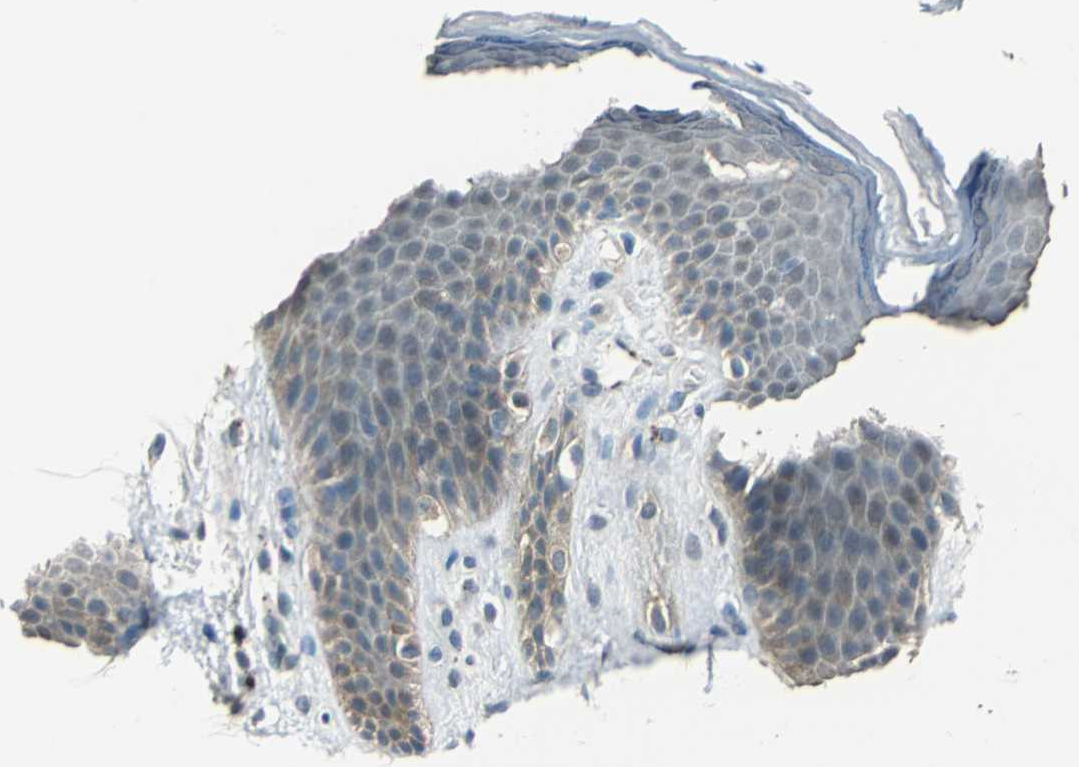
{"staining": {"intensity": "weak", "quantity": ">75%", "location": "cytoplasmic/membranous"}, "tissue": "skin", "cell_type": "Epidermal cells", "image_type": "normal", "snomed": [{"axis": "morphology", "description": "Normal tissue, NOS"}, {"axis": "topography", "description": "Anal"}], "caption": "A photomicrograph of skin stained for a protein exhibits weak cytoplasmic/membranous brown staining in epidermal cells. (IHC, brightfield microscopy, high magnification).", "gene": "FKBP4", "patient": {"sex": "female", "age": 46}}